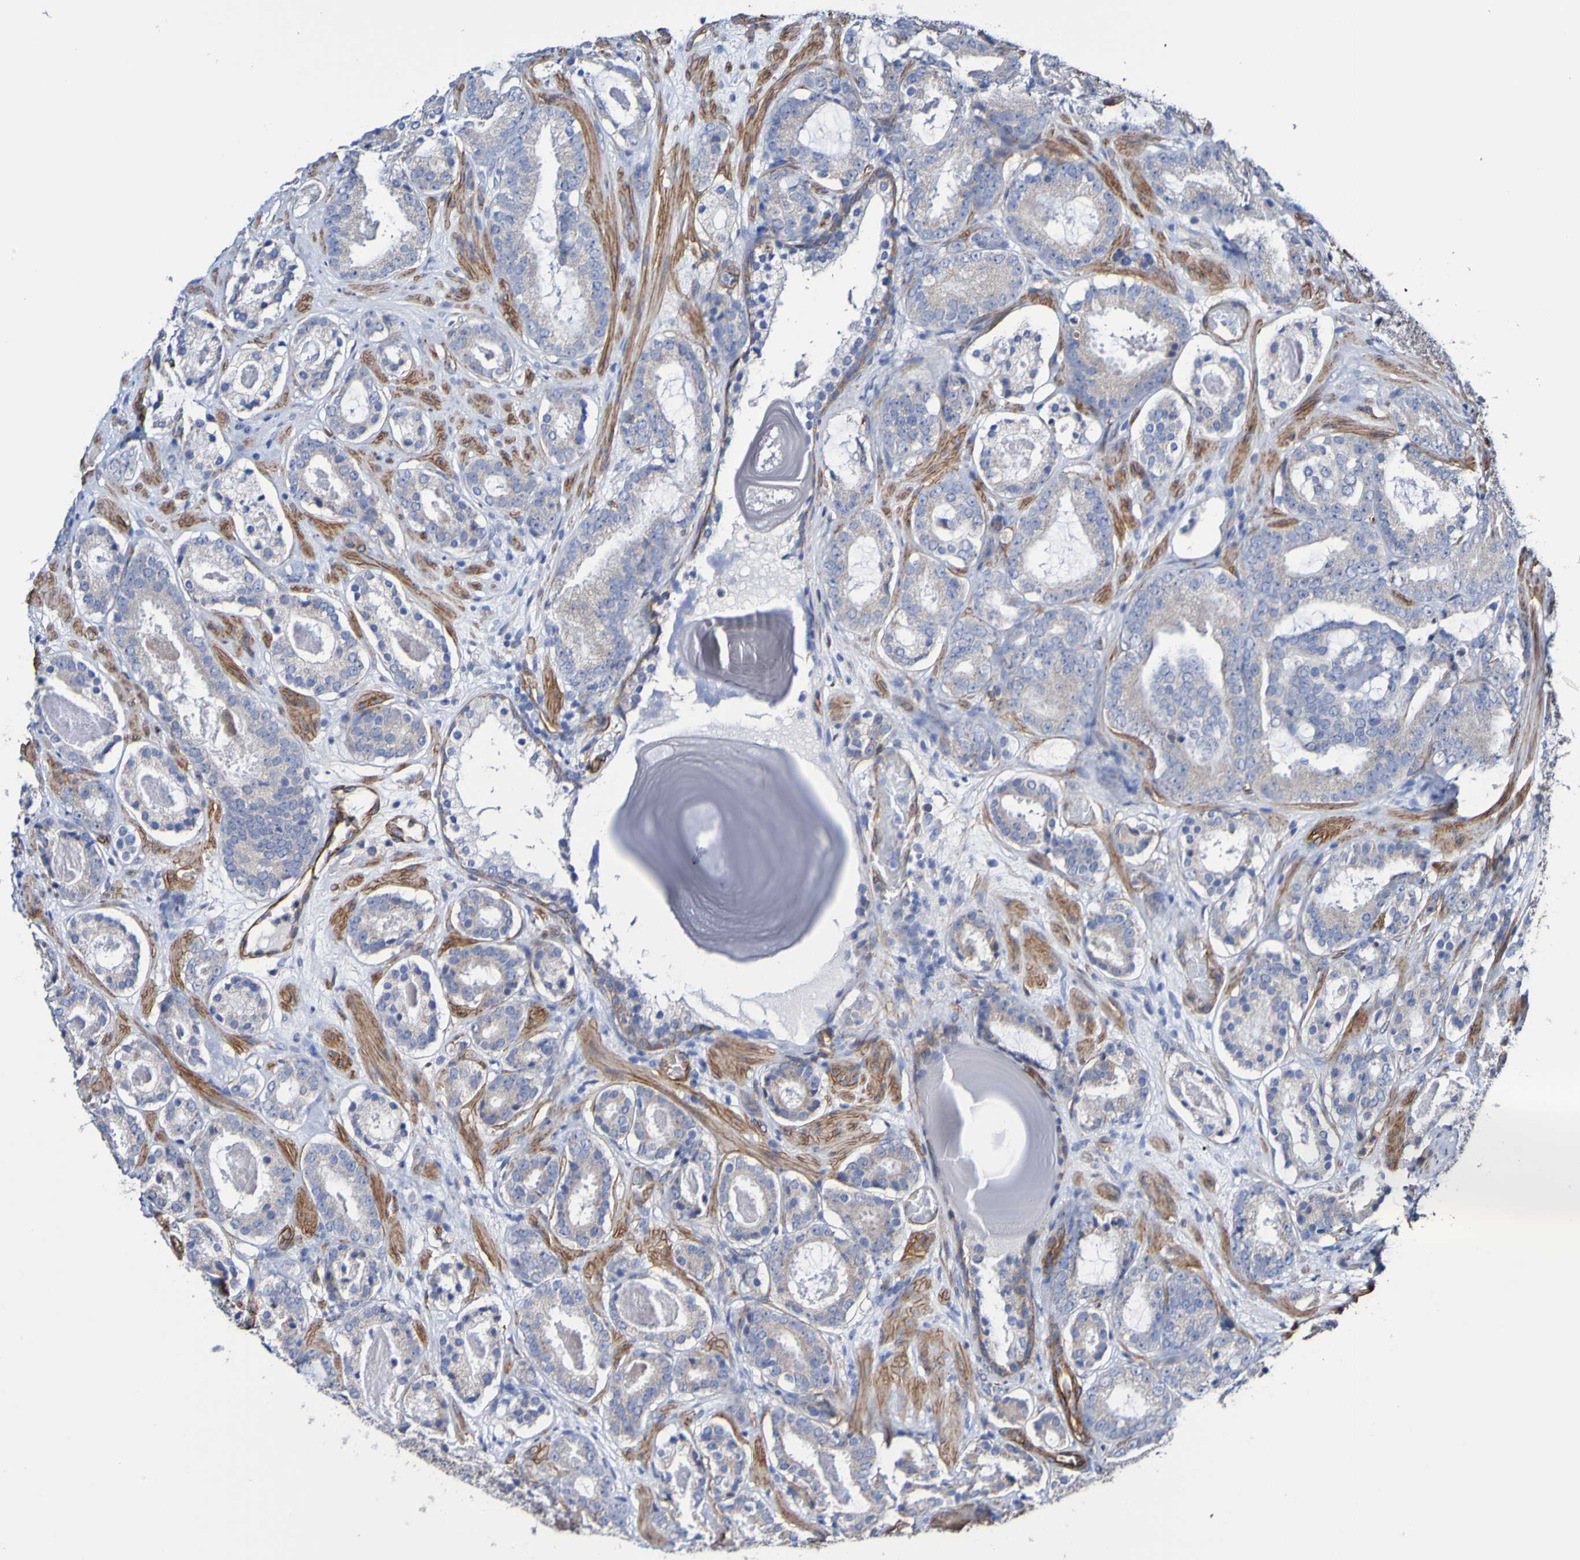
{"staining": {"intensity": "weak", "quantity": "<25%", "location": "cytoplasmic/membranous"}, "tissue": "prostate cancer", "cell_type": "Tumor cells", "image_type": "cancer", "snomed": [{"axis": "morphology", "description": "Adenocarcinoma, Low grade"}, {"axis": "topography", "description": "Prostate"}], "caption": "This is an immunohistochemistry histopathology image of human prostate cancer (low-grade adenocarcinoma). There is no staining in tumor cells.", "gene": "ELMOD3", "patient": {"sex": "male", "age": 69}}